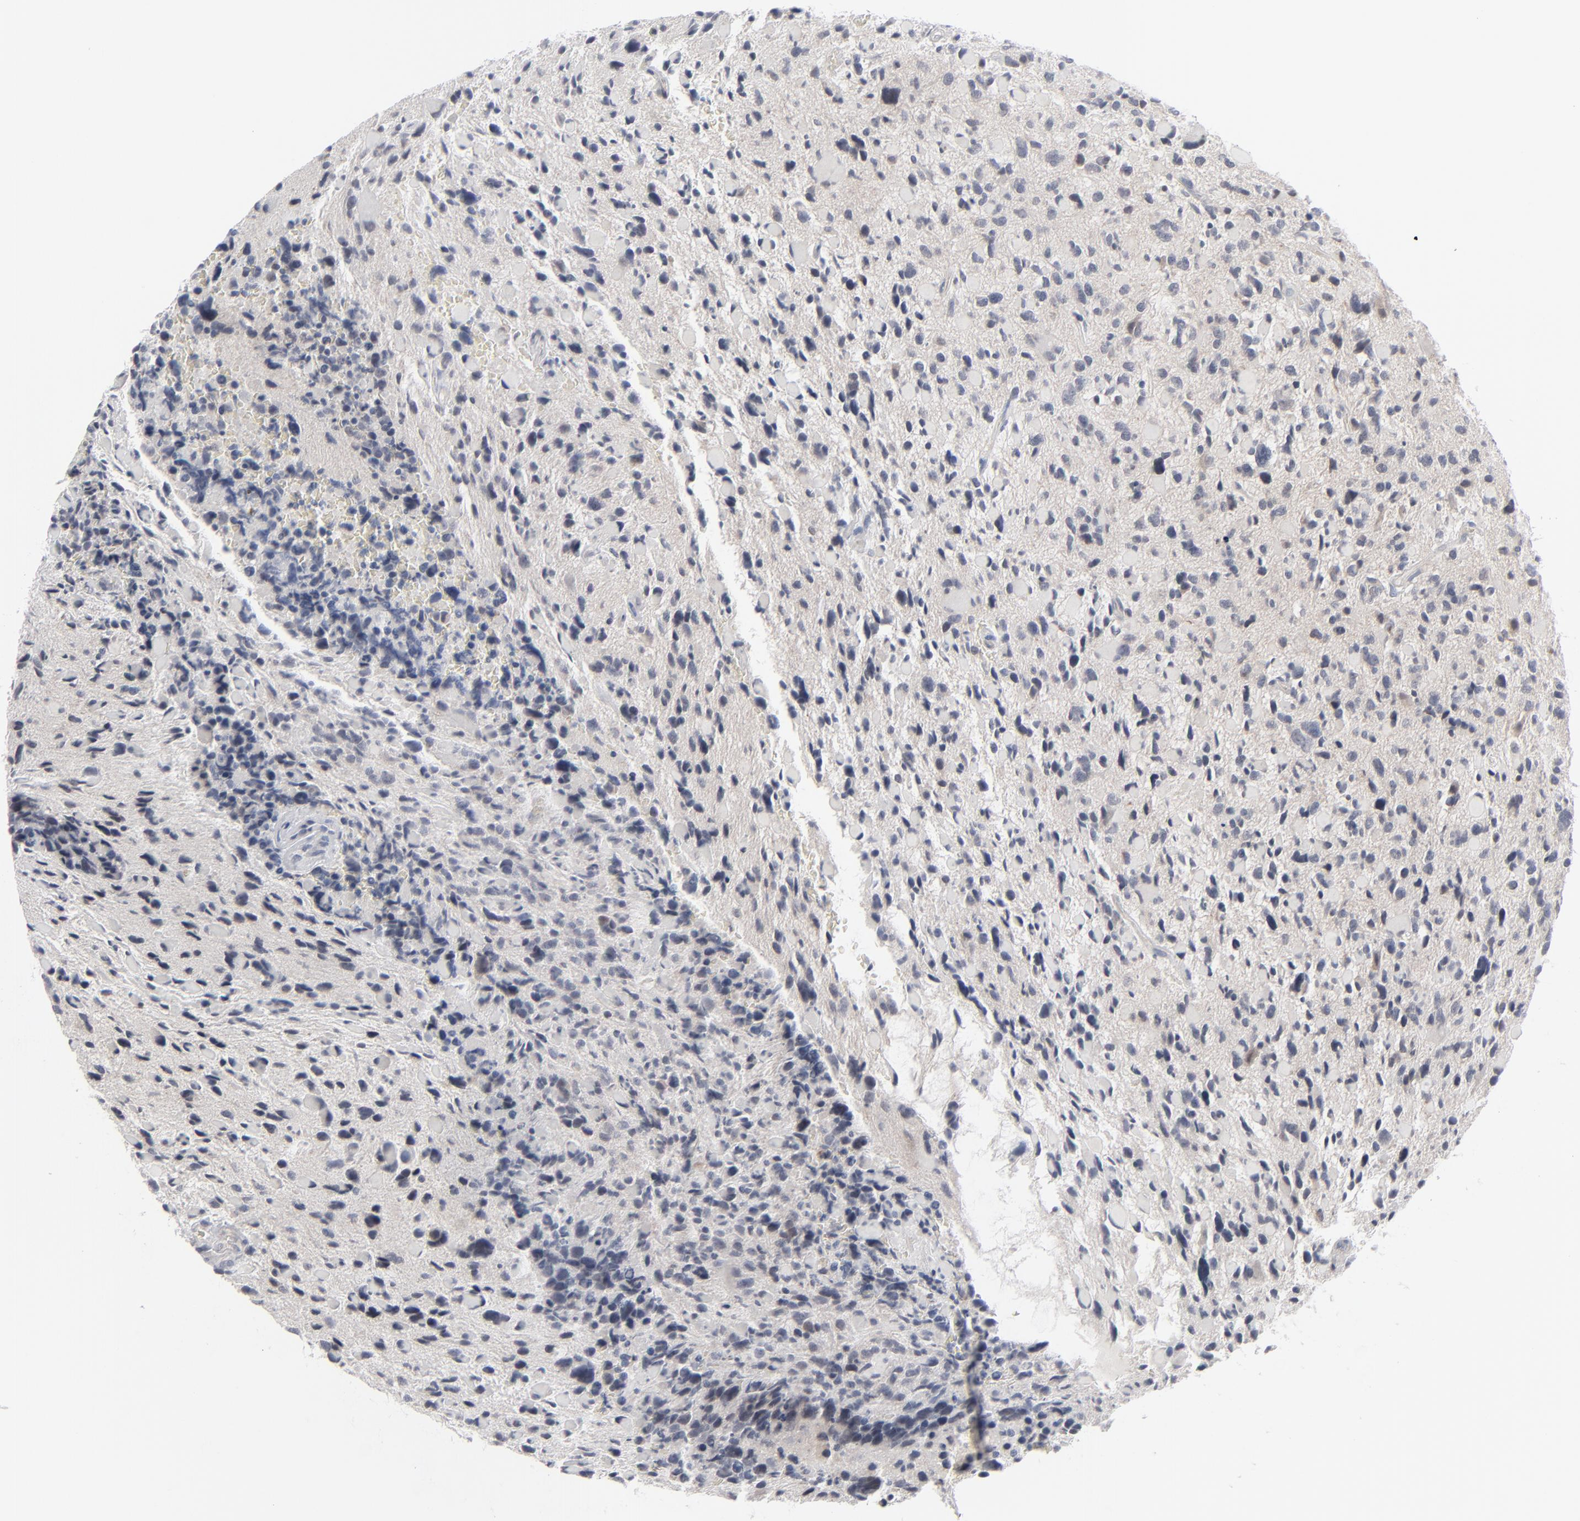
{"staining": {"intensity": "negative", "quantity": "none", "location": "none"}, "tissue": "glioma", "cell_type": "Tumor cells", "image_type": "cancer", "snomed": [{"axis": "morphology", "description": "Glioma, malignant, High grade"}, {"axis": "topography", "description": "Brain"}], "caption": "Tumor cells show no significant protein expression in high-grade glioma (malignant).", "gene": "POF1B", "patient": {"sex": "female", "age": 37}}